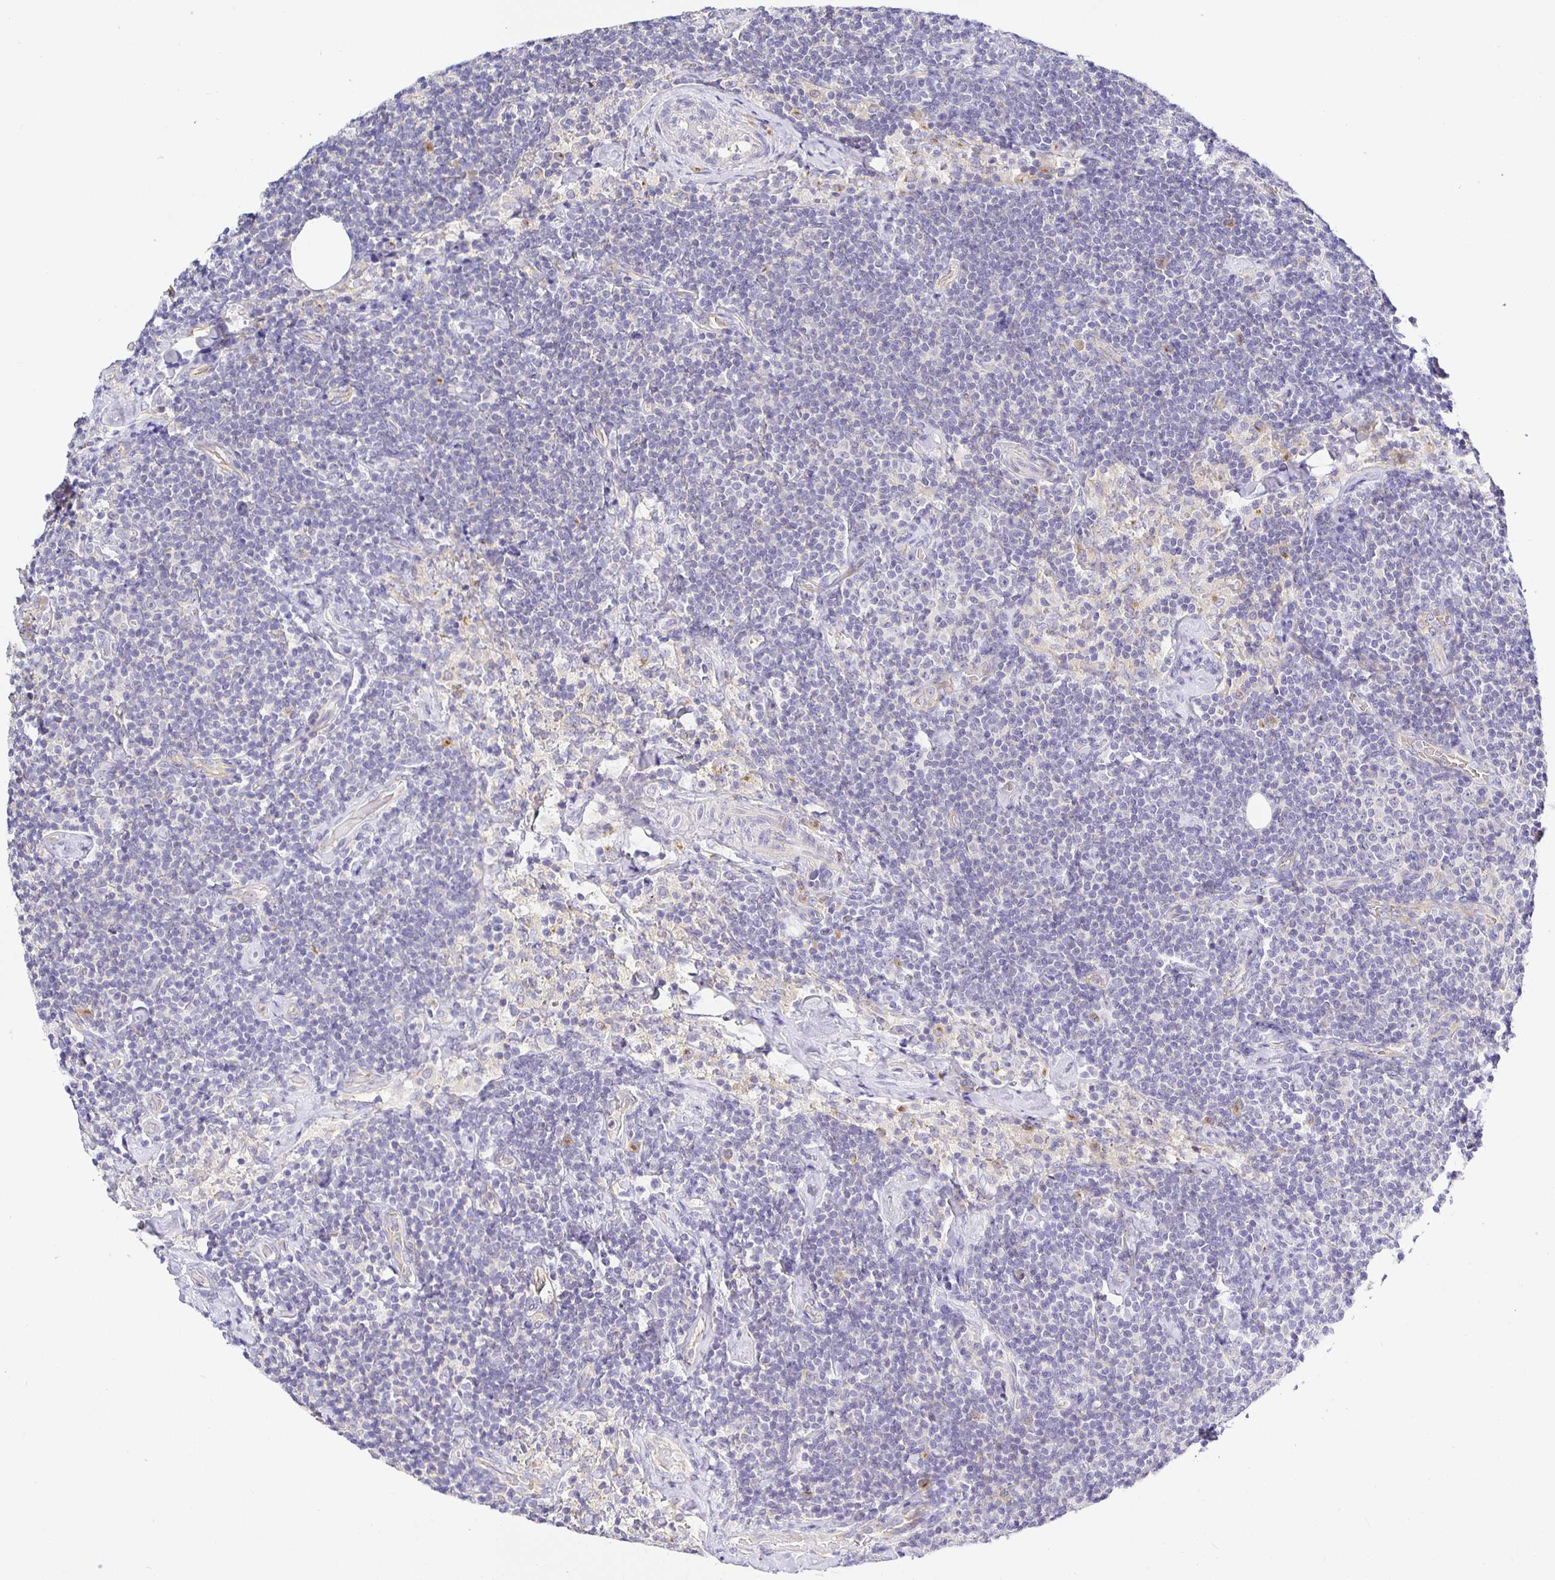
{"staining": {"intensity": "negative", "quantity": "none", "location": "none"}, "tissue": "lymphoma", "cell_type": "Tumor cells", "image_type": "cancer", "snomed": [{"axis": "morphology", "description": "Malignant lymphoma, non-Hodgkin's type, Low grade"}, {"axis": "topography", "description": "Lymph node"}], "caption": "Immunohistochemistry (IHC) of lymphoma demonstrates no positivity in tumor cells. The staining is performed using DAB (3,3'-diaminobenzidine) brown chromogen with nuclei counter-stained in using hematoxylin.", "gene": "OPALIN", "patient": {"sex": "male", "age": 81}}